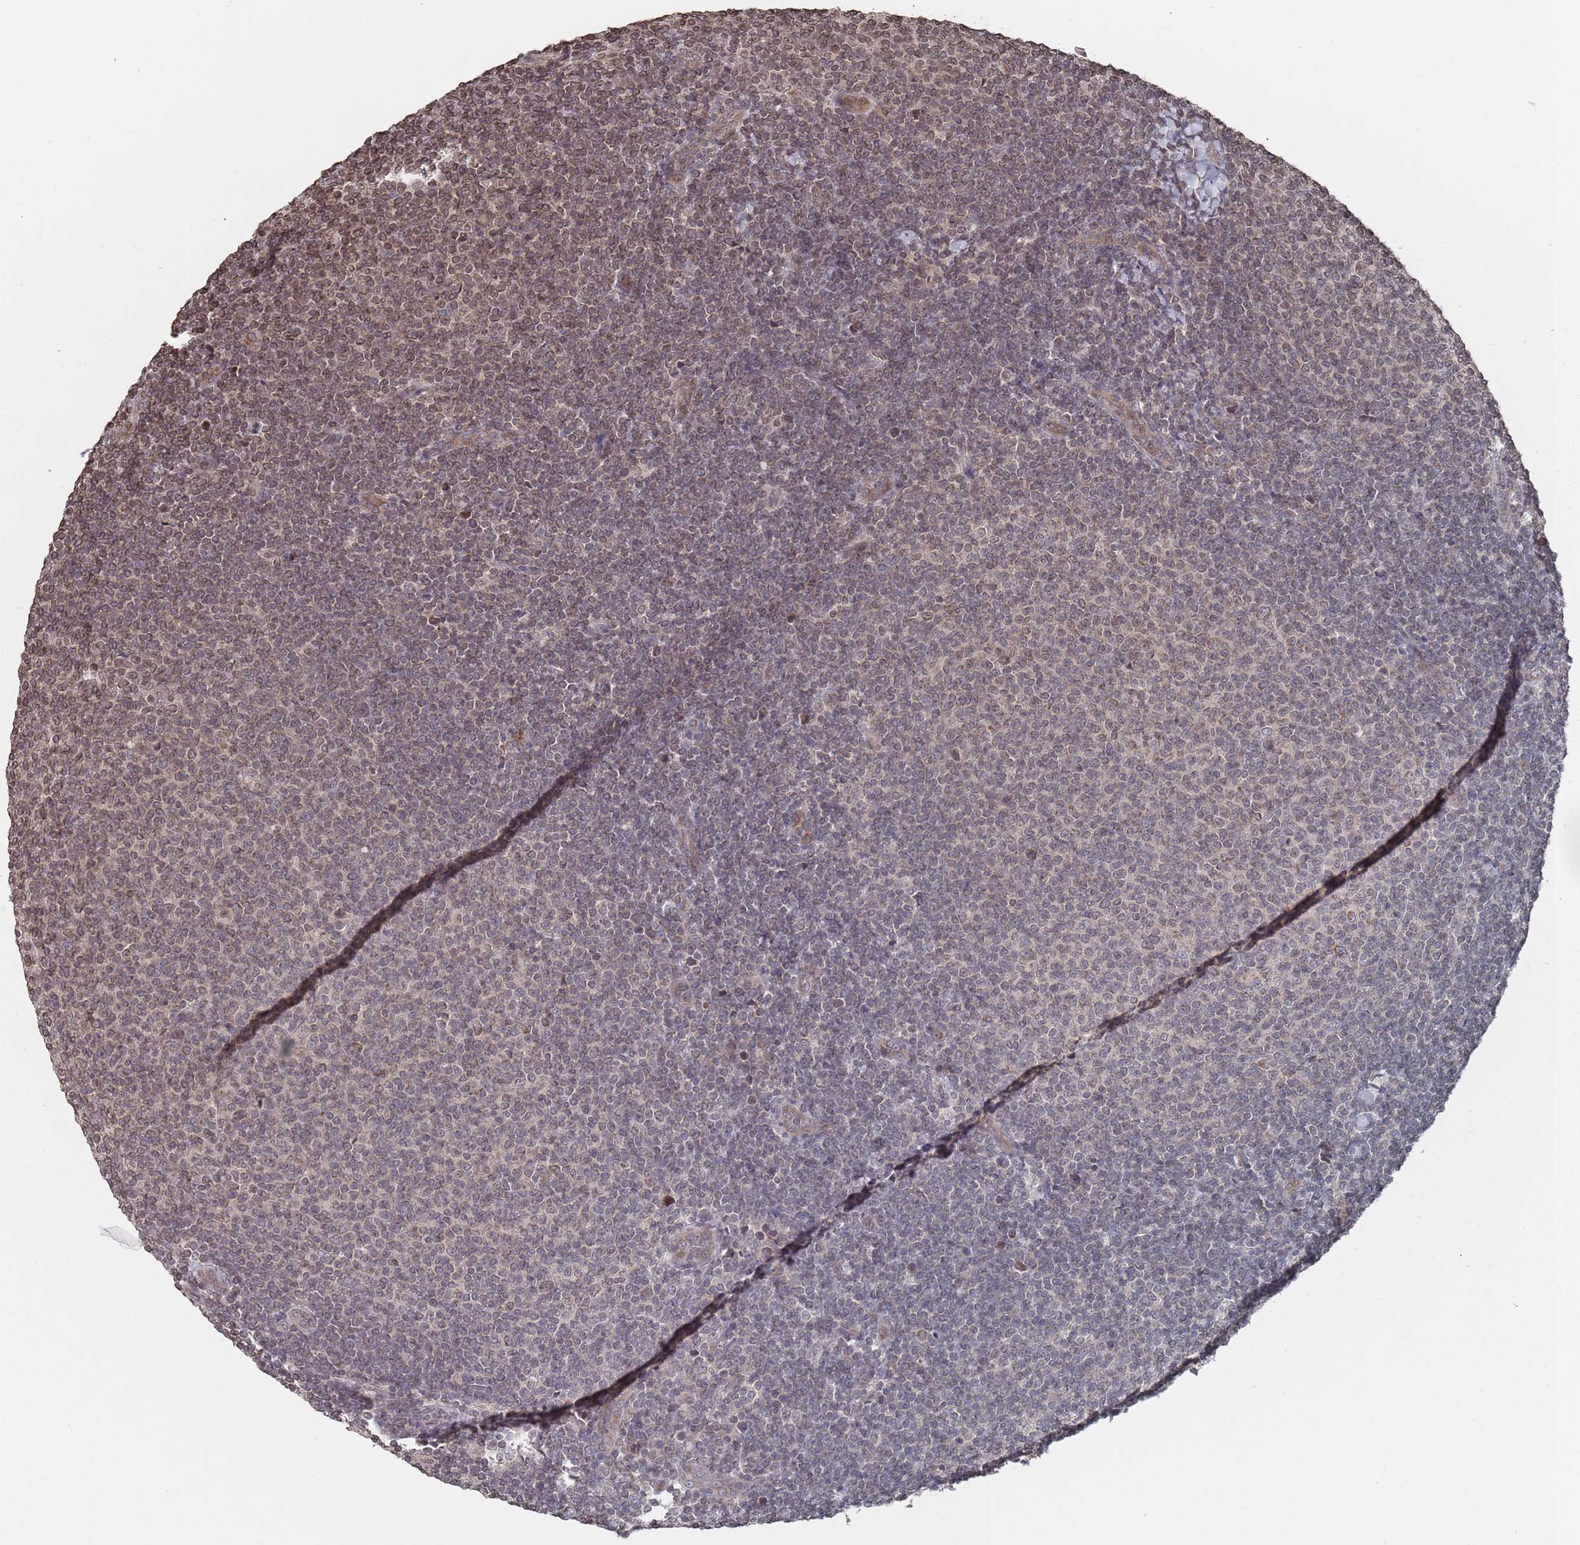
{"staining": {"intensity": "moderate", "quantity": "<25%", "location": "nuclear"}, "tissue": "lymphoma", "cell_type": "Tumor cells", "image_type": "cancer", "snomed": [{"axis": "morphology", "description": "Malignant lymphoma, non-Hodgkin's type, Low grade"}, {"axis": "topography", "description": "Lymph node"}], "caption": "High-power microscopy captured an IHC image of malignant lymphoma, non-Hodgkin's type (low-grade), revealing moderate nuclear expression in approximately <25% of tumor cells.", "gene": "SDHAF3", "patient": {"sex": "male", "age": 66}}